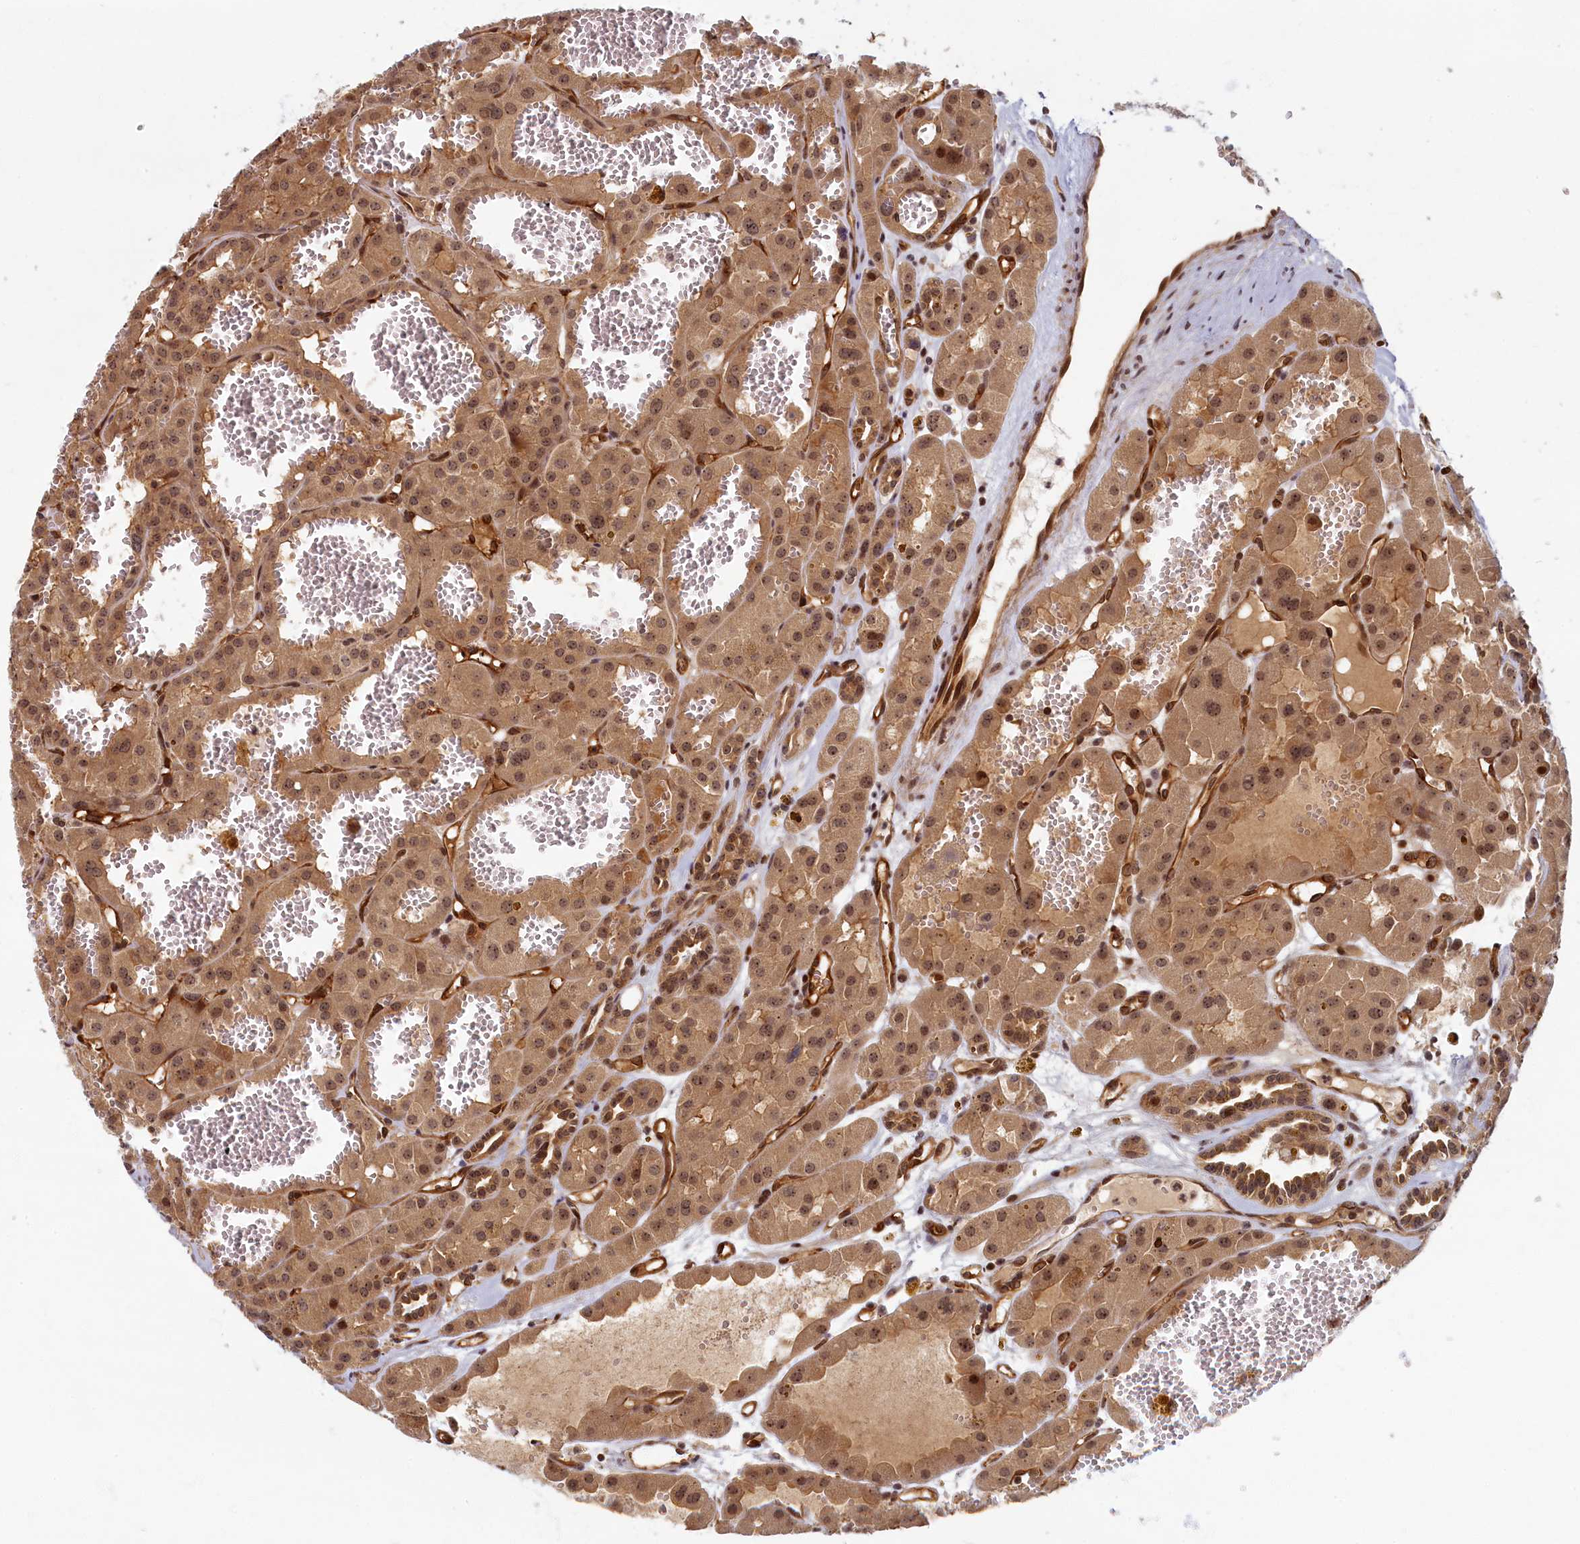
{"staining": {"intensity": "moderate", "quantity": ">75%", "location": "cytoplasmic/membranous,nuclear"}, "tissue": "renal cancer", "cell_type": "Tumor cells", "image_type": "cancer", "snomed": [{"axis": "morphology", "description": "Carcinoma, NOS"}, {"axis": "topography", "description": "Kidney"}], "caption": "Renal carcinoma stained with a brown dye exhibits moderate cytoplasmic/membranous and nuclear positive staining in about >75% of tumor cells.", "gene": "SNRK", "patient": {"sex": "female", "age": 75}}